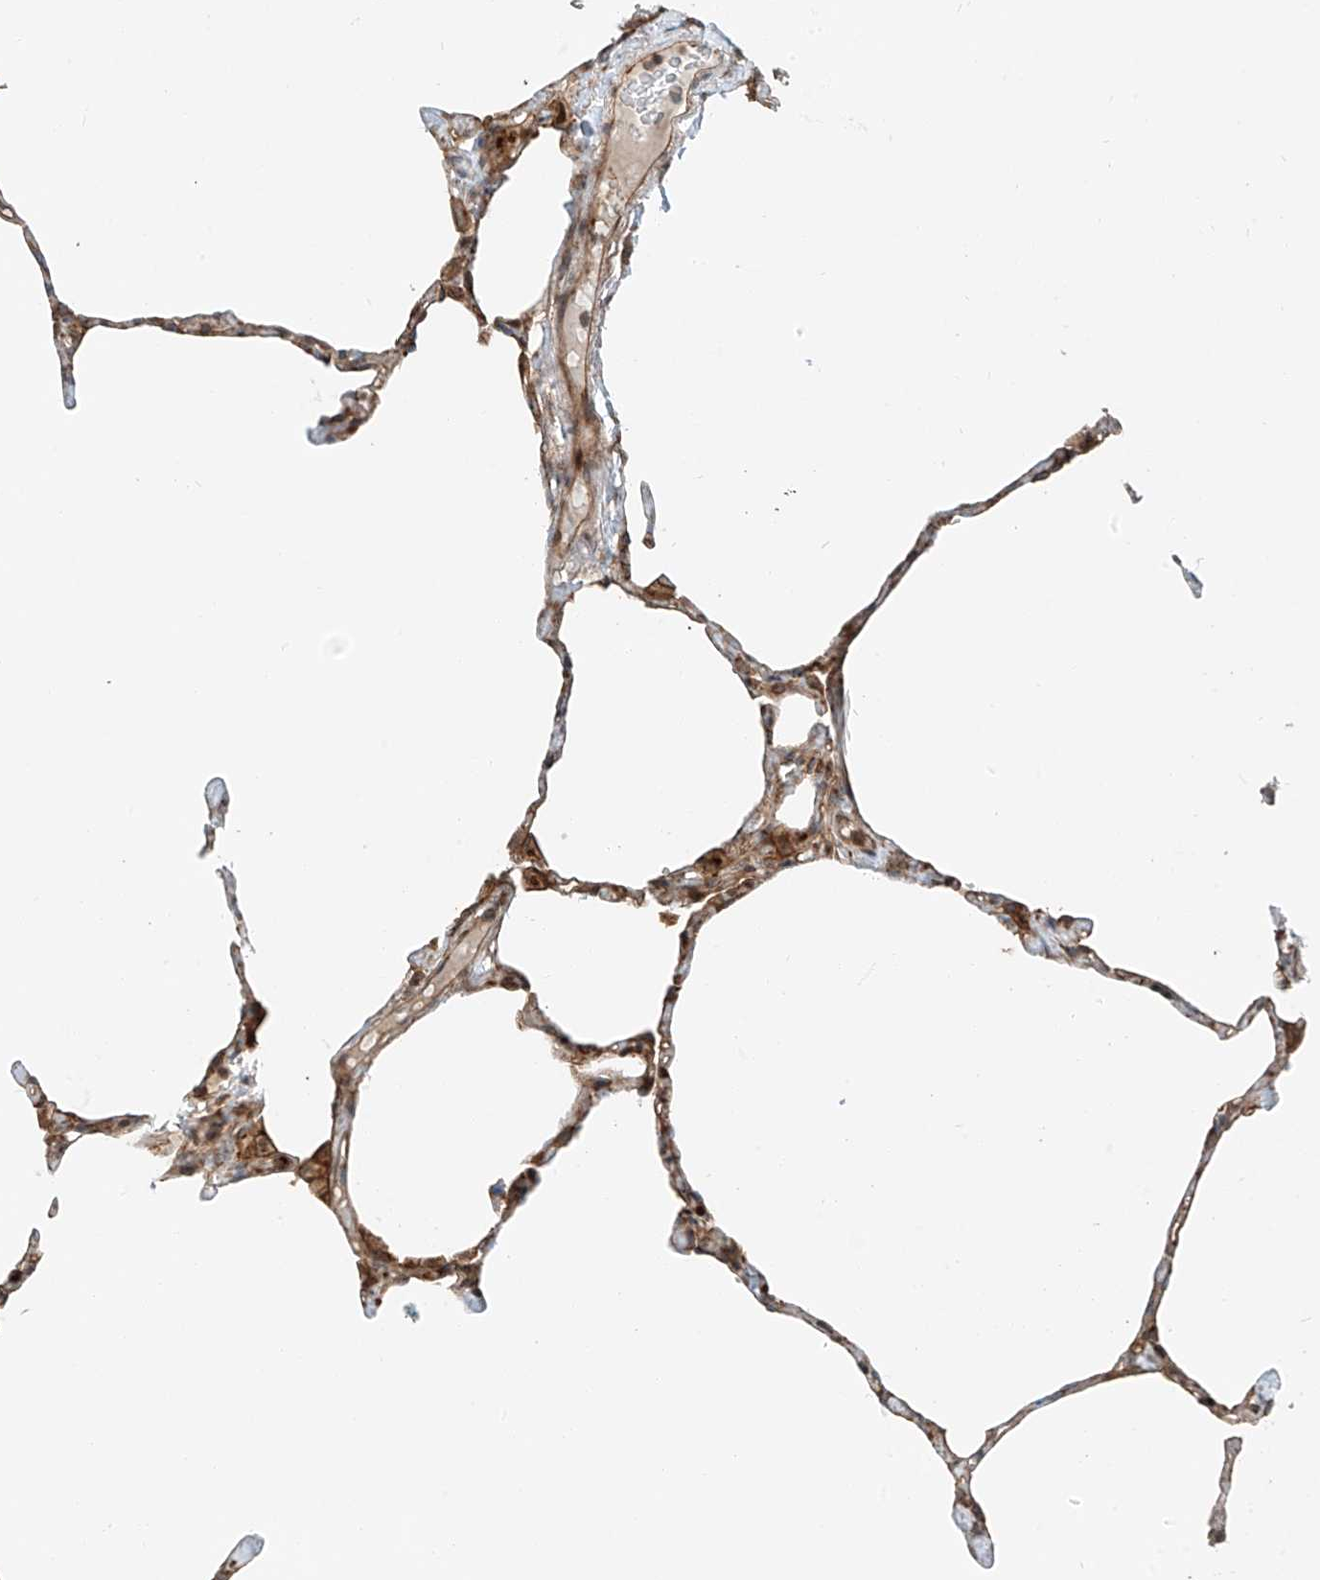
{"staining": {"intensity": "moderate", "quantity": ">75%", "location": "cytoplasmic/membranous,nuclear"}, "tissue": "lung", "cell_type": "Alveolar cells", "image_type": "normal", "snomed": [{"axis": "morphology", "description": "Normal tissue, NOS"}, {"axis": "topography", "description": "Lung"}], "caption": "Immunohistochemistry image of benign lung stained for a protein (brown), which demonstrates medium levels of moderate cytoplasmic/membranous,nuclear positivity in about >75% of alveolar cells.", "gene": "USP48", "patient": {"sex": "male", "age": 65}}